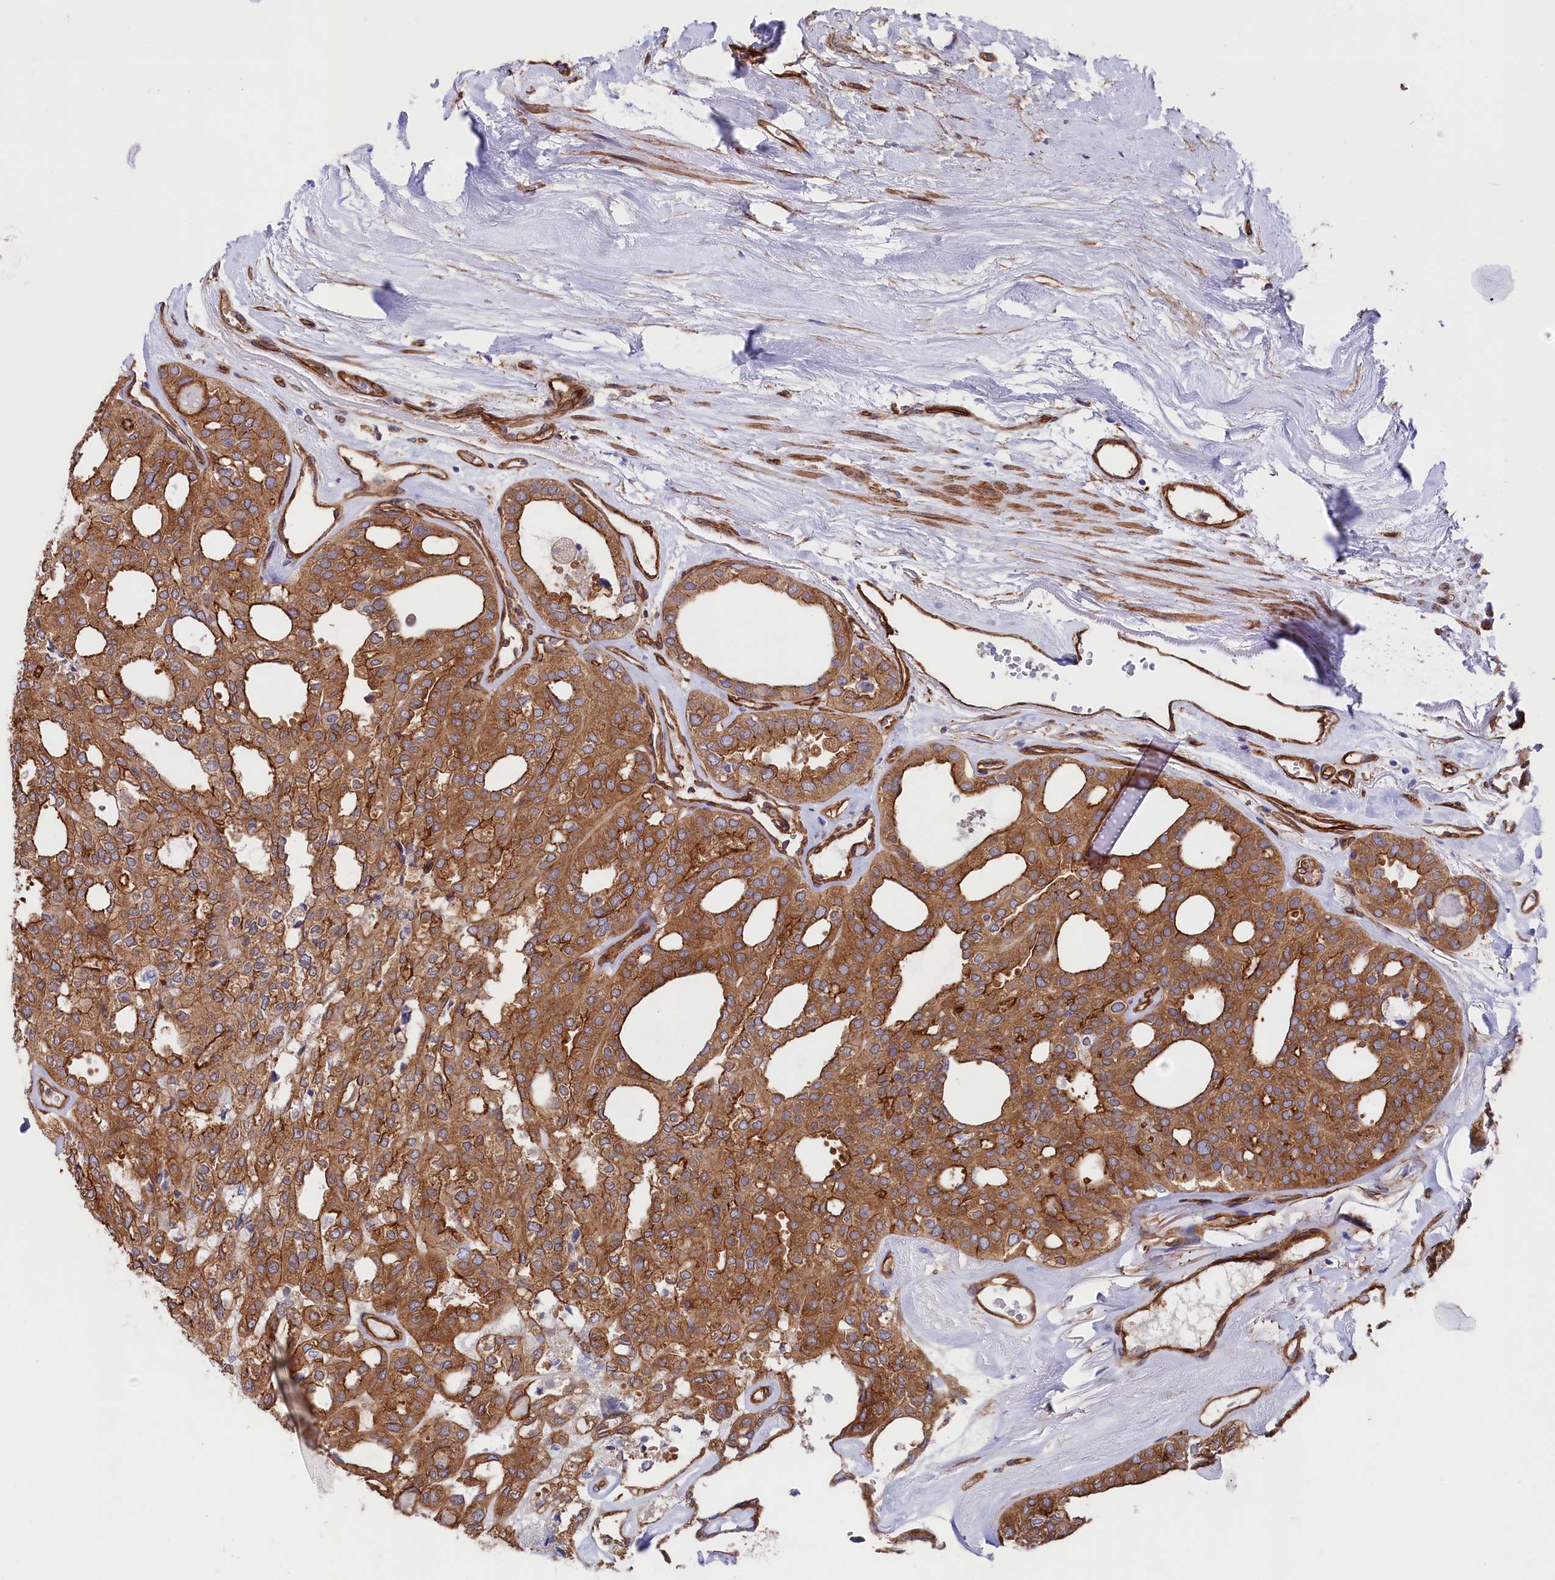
{"staining": {"intensity": "strong", "quantity": ">75%", "location": "cytoplasmic/membranous"}, "tissue": "thyroid cancer", "cell_type": "Tumor cells", "image_type": "cancer", "snomed": [{"axis": "morphology", "description": "Follicular adenoma carcinoma, NOS"}, {"axis": "topography", "description": "Thyroid gland"}], "caption": "There is high levels of strong cytoplasmic/membranous positivity in tumor cells of thyroid follicular adenoma carcinoma, as demonstrated by immunohistochemical staining (brown color).", "gene": "TNKS1BP1", "patient": {"sex": "male", "age": 75}}